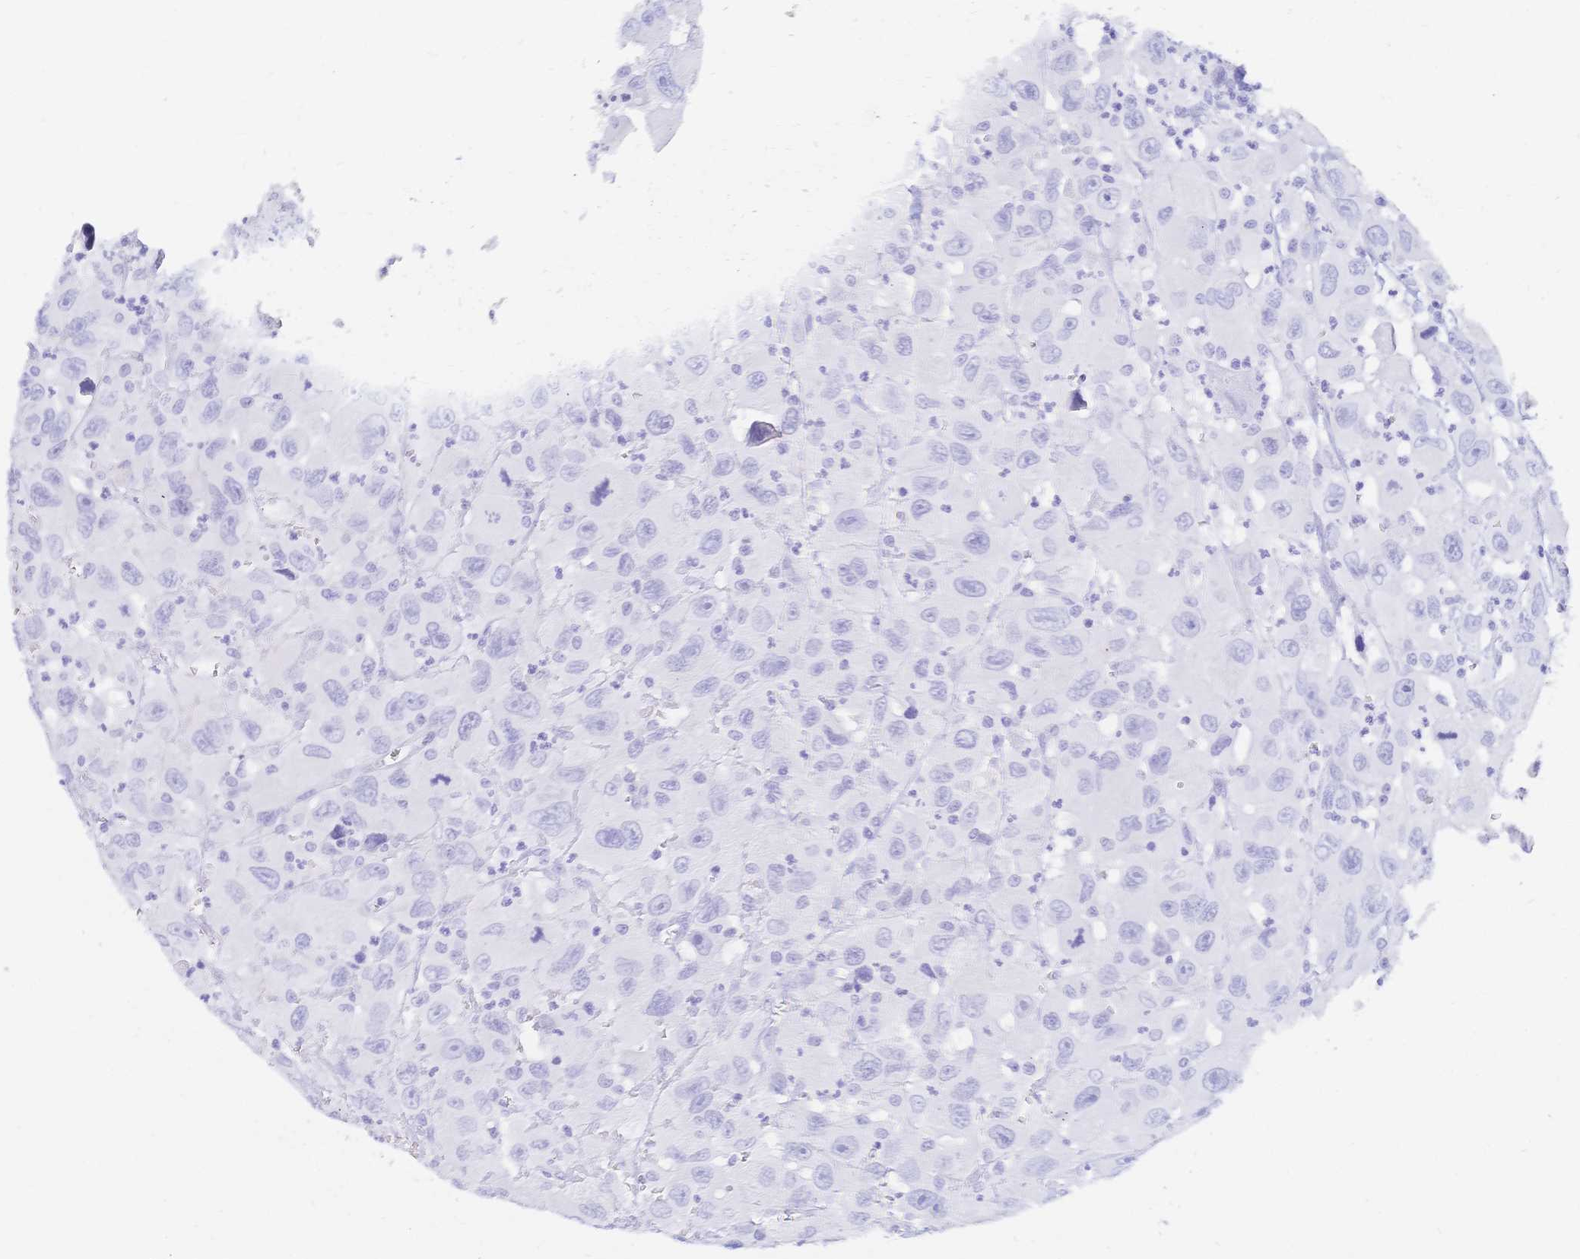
{"staining": {"intensity": "negative", "quantity": "none", "location": "none"}, "tissue": "head and neck cancer", "cell_type": "Tumor cells", "image_type": "cancer", "snomed": [{"axis": "morphology", "description": "Squamous cell carcinoma, NOS"}, {"axis": "morphology", "description": "Squamous cell carcinoma, metastatic, NOS"}, {"axis": "topography", "description": "Oral tissue"}, {"axis": "topography", "description": "Head-Neck"}], "caption": "Immunohistochemistry image of human head and neck metastatic squamous cell carcinoma stained for a protein (brown), which demonstrates no positivity in tumor cells.", "gene": "MEP1B", "patient": {"sex": "female", "age": 85}}